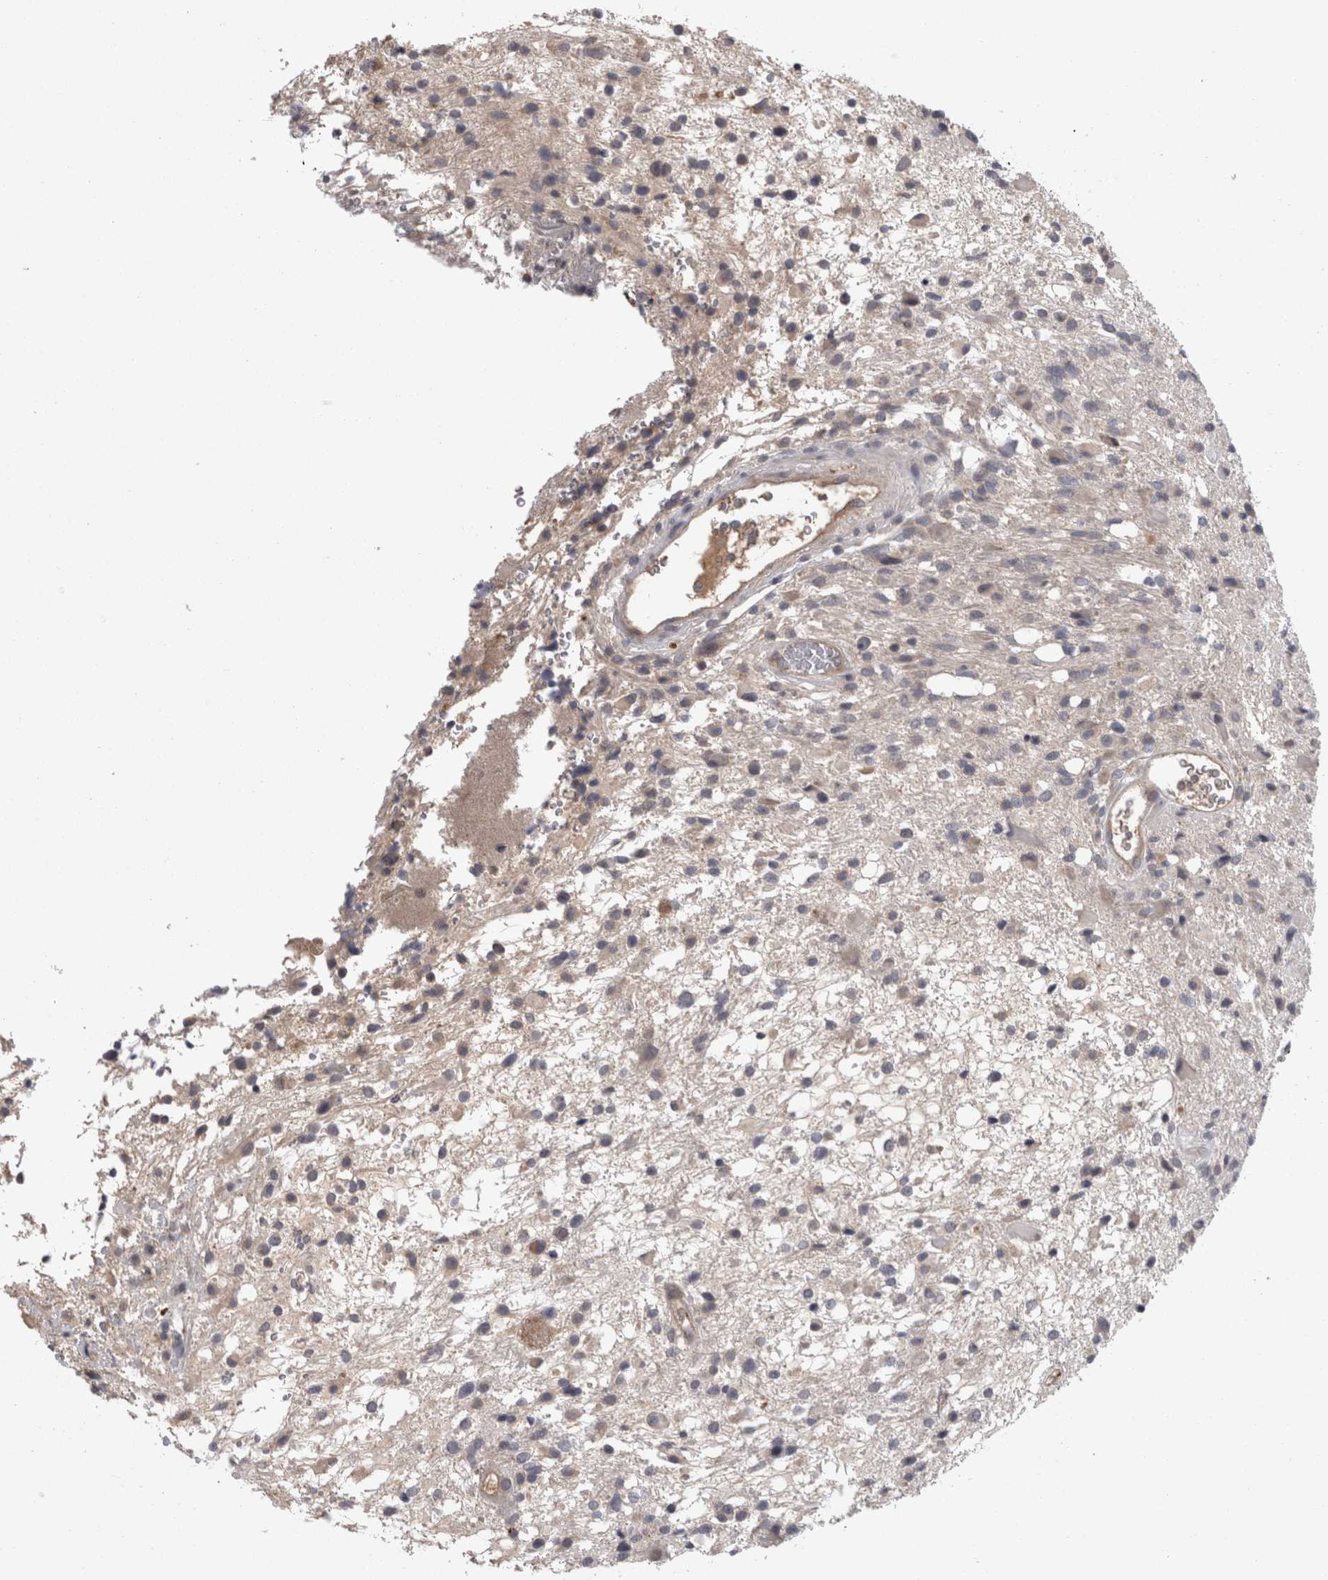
{"staining": {"intensity": "weak", "quantity": "<25%", "location": "cytoplasmic/membranous"}, "tissue": "glioma", "cell_type": "Tumor cells", "image_type": "cancer", "snomed": [{"axis": "morphology", "description": "Glioma, malignant, High grade"}, {"axis": "topography", "description": "Brain"}], "caption": "Tumor cells are negative for brown protein staining in malignant glioma (high-grade).", "gene": "PON3", "patient": {"sex": "male", "age": 33}}